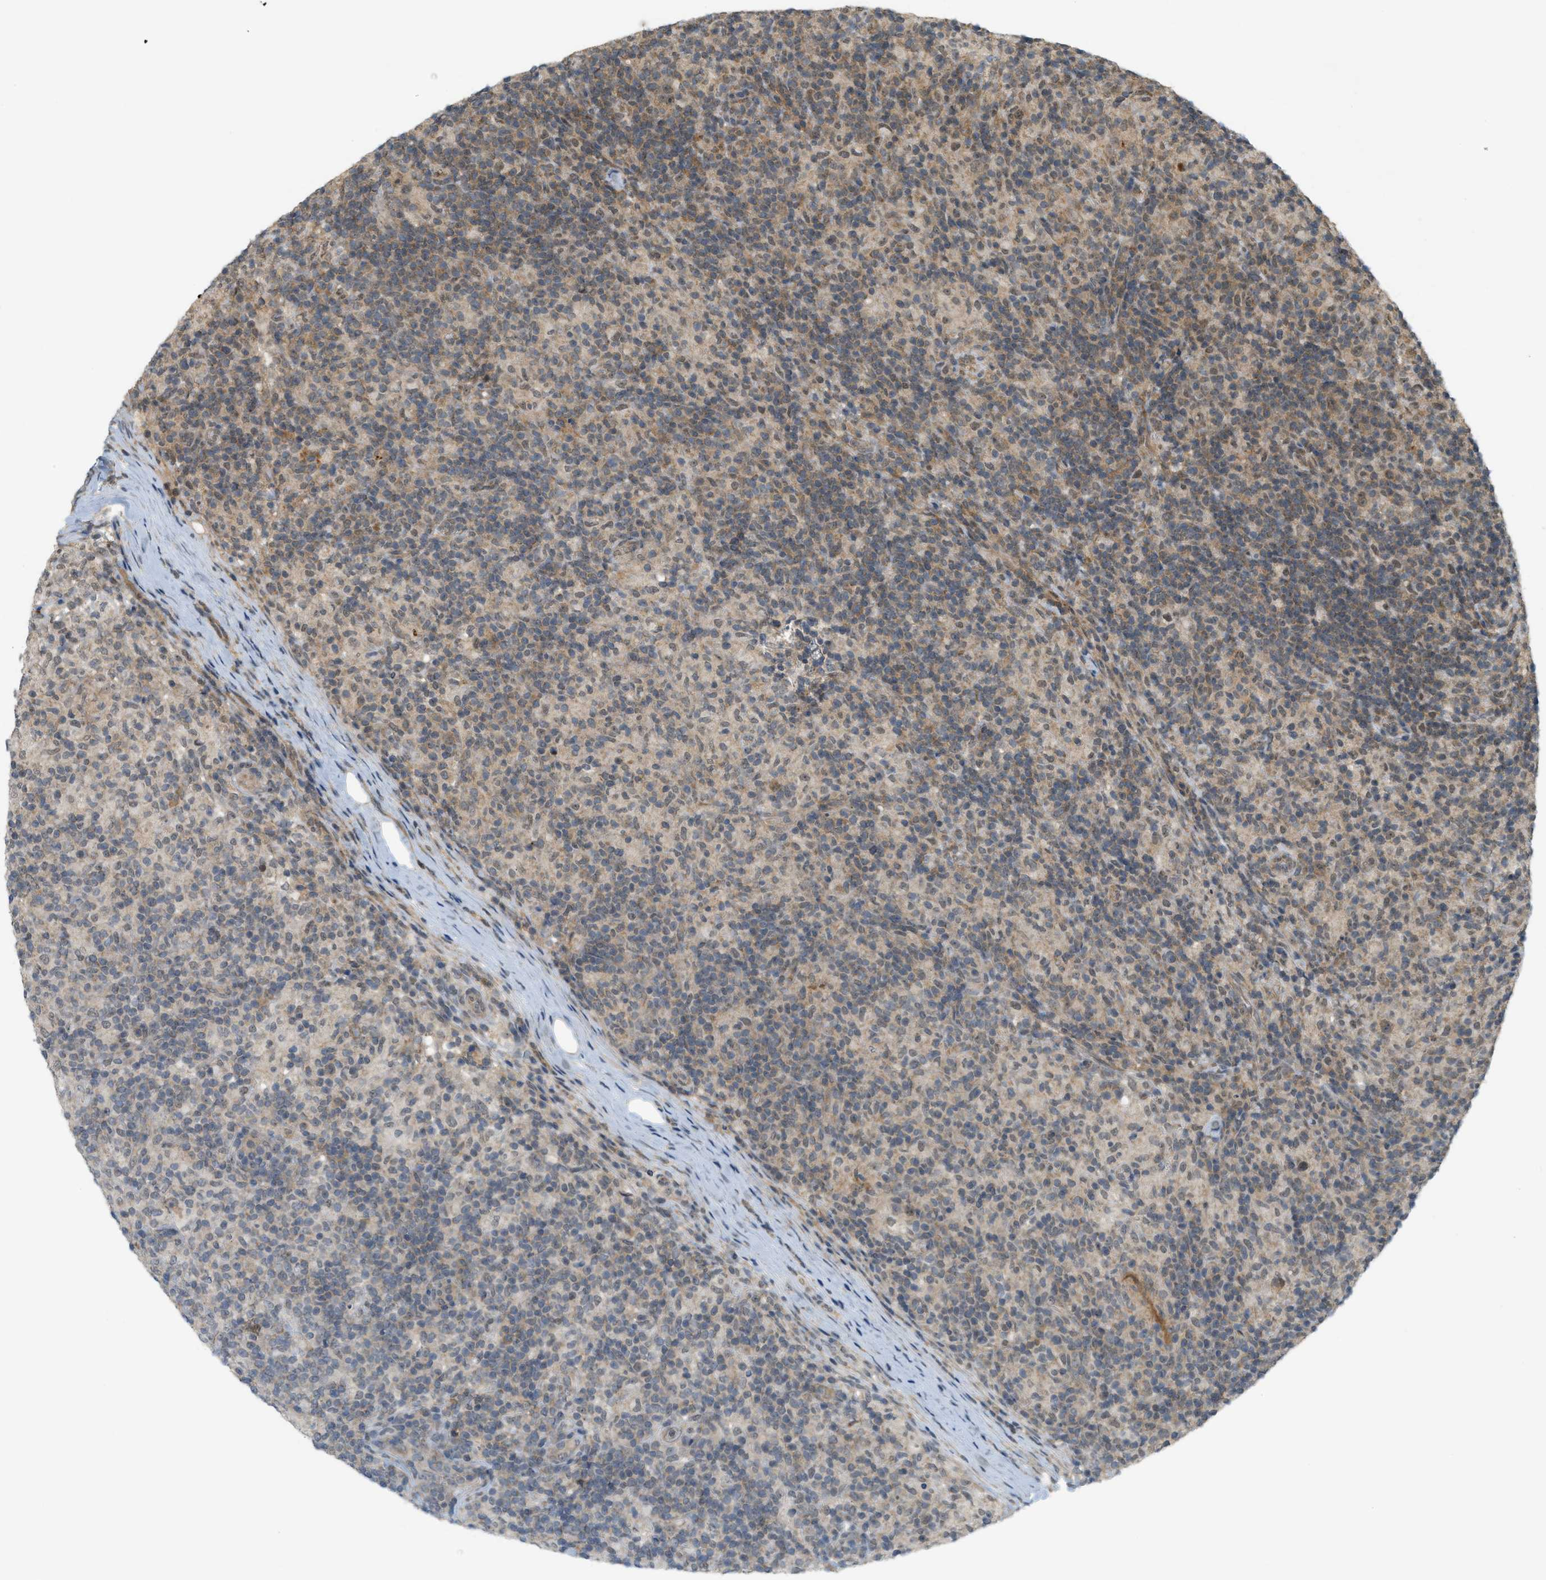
{"staining": {"intensity": "weak", "quantity": "25%-75%", "location": "cytoplasmic/membranous"}, "tissue": "lymphoma", "cell_type": "Tumor cells", "image_type": "cancer", "snomed": [{"axis": "morphology", "description": "Hodgkin's disease, NOS"}, {"axis": "topography", "description": "Lymph node"}], "caption": "A low amount of weak cytoplasmic/membranous expression is seen in approximately 25%-75% of tumor cells in lymphoma tissue.", "gene": "PRKD1", "patient": {"sex": "male", "age": 70}}